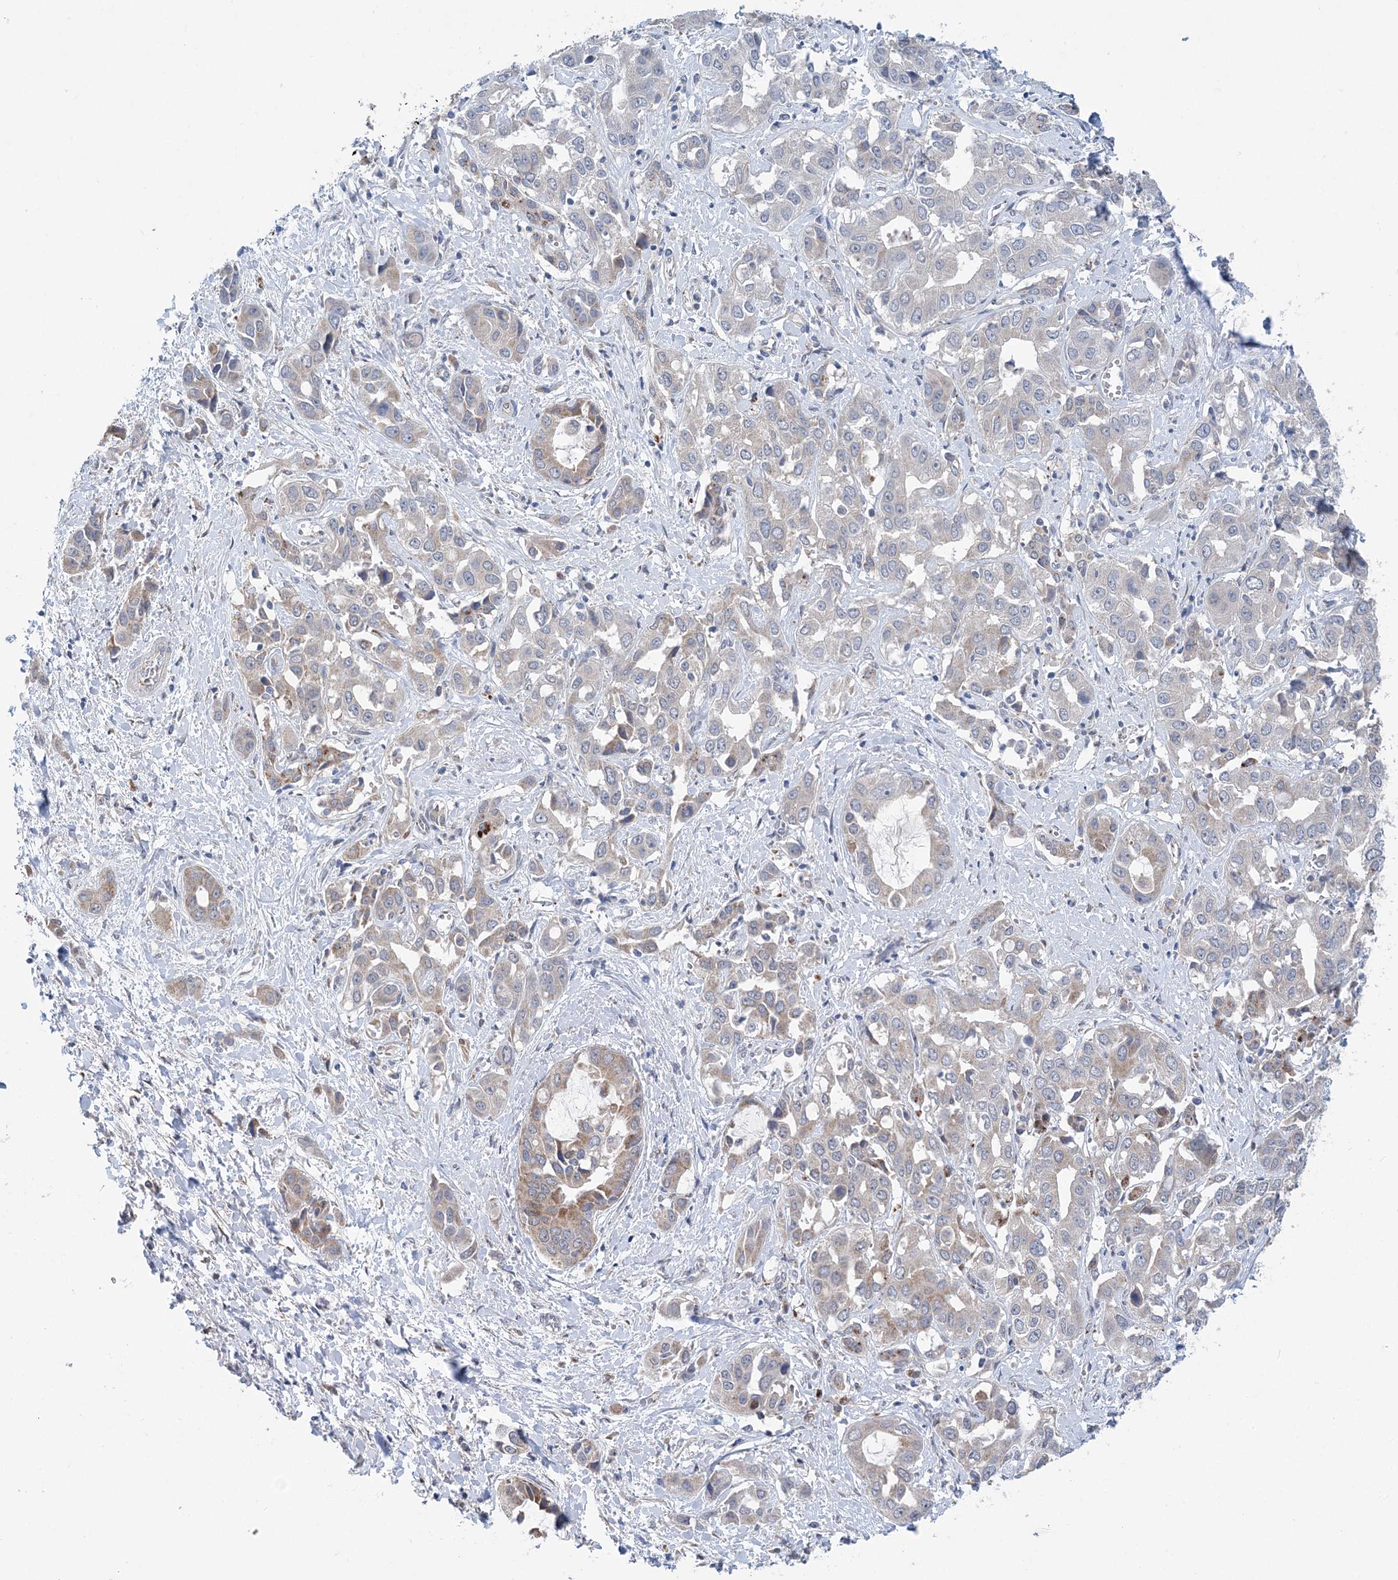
{"staining": {"intensity": "moderate", "quantity": "<25%", "location": "cytoplasmic/membranous"}, "tissue": "liver cancer", "cell_type": "Tumor cells", "image_type": "cancer", "snomed": [{"axis": "morphology", "description": "Cholangiocarcinoma"}, {"axis": "topography", "description": "Liver"}], "caption": "Approximately <25% of tumor cells in cholangiocarcinoma (liver) reveal moderate cytoplasmic/membranous protein expression as visualized by brown immunohistochemical staining.", "gene": "COPE", "patient": {"sex": "female", "age": 52}}